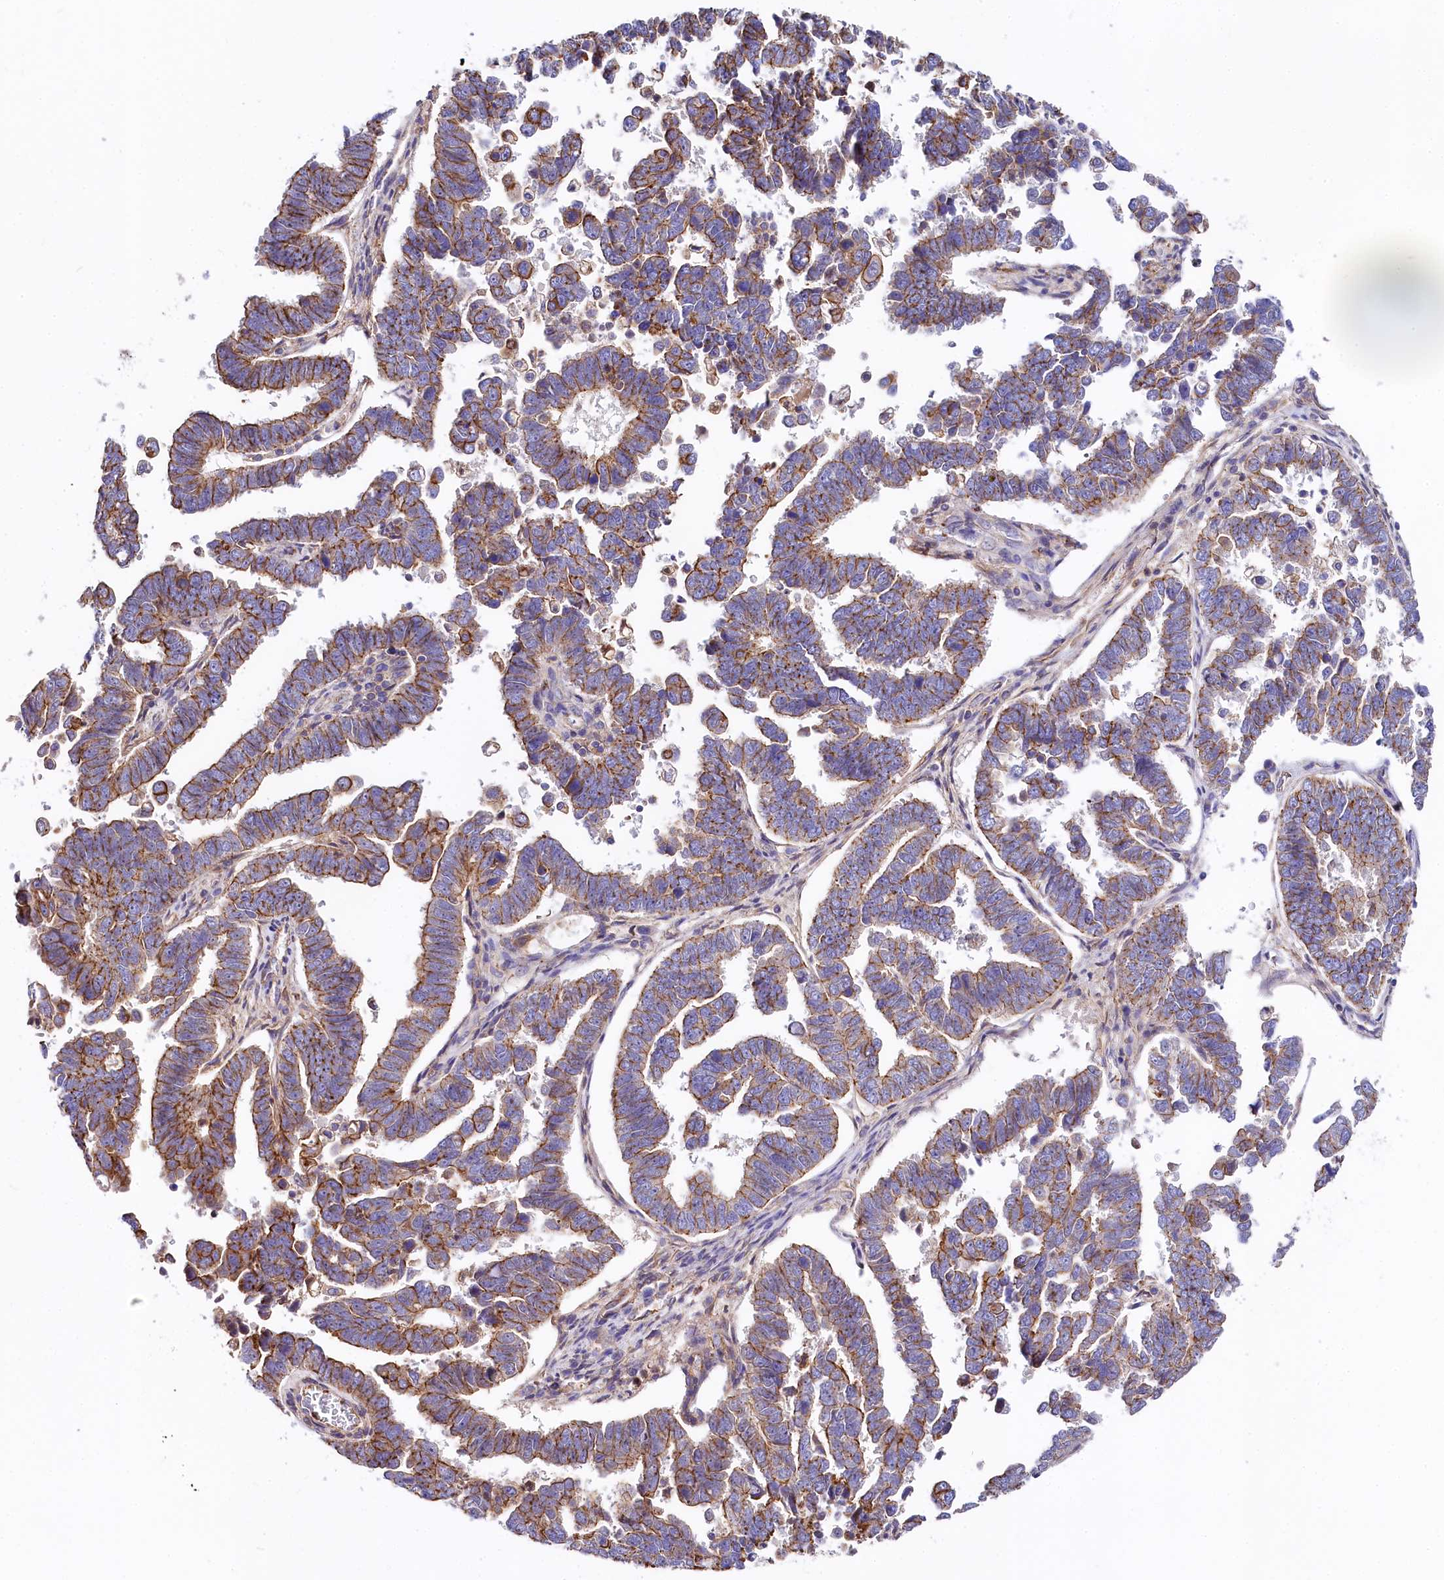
{"staining": {"intensity": "moderate", "quantity": ">75%", "location": "cytoplasmic/membranous"}, "tissue": "endometrial cancer", "cell_type": "Tumor cells", "image_type": "cancer", "snomed": [{"axis": "morphology", "description": "Adenocarcinoma, NOS"}, {"axis": "topography", "description": "Endometrium"}], "caption": "Endometrial cancer (adenocarcinoma) stained with a brown dye reveals moderate cytoplasmic/membranous positive positivity in approximately >75% of tumor cells.", "gene": "FCHSD2", "patient": {"sex": "female", "age": 75}}